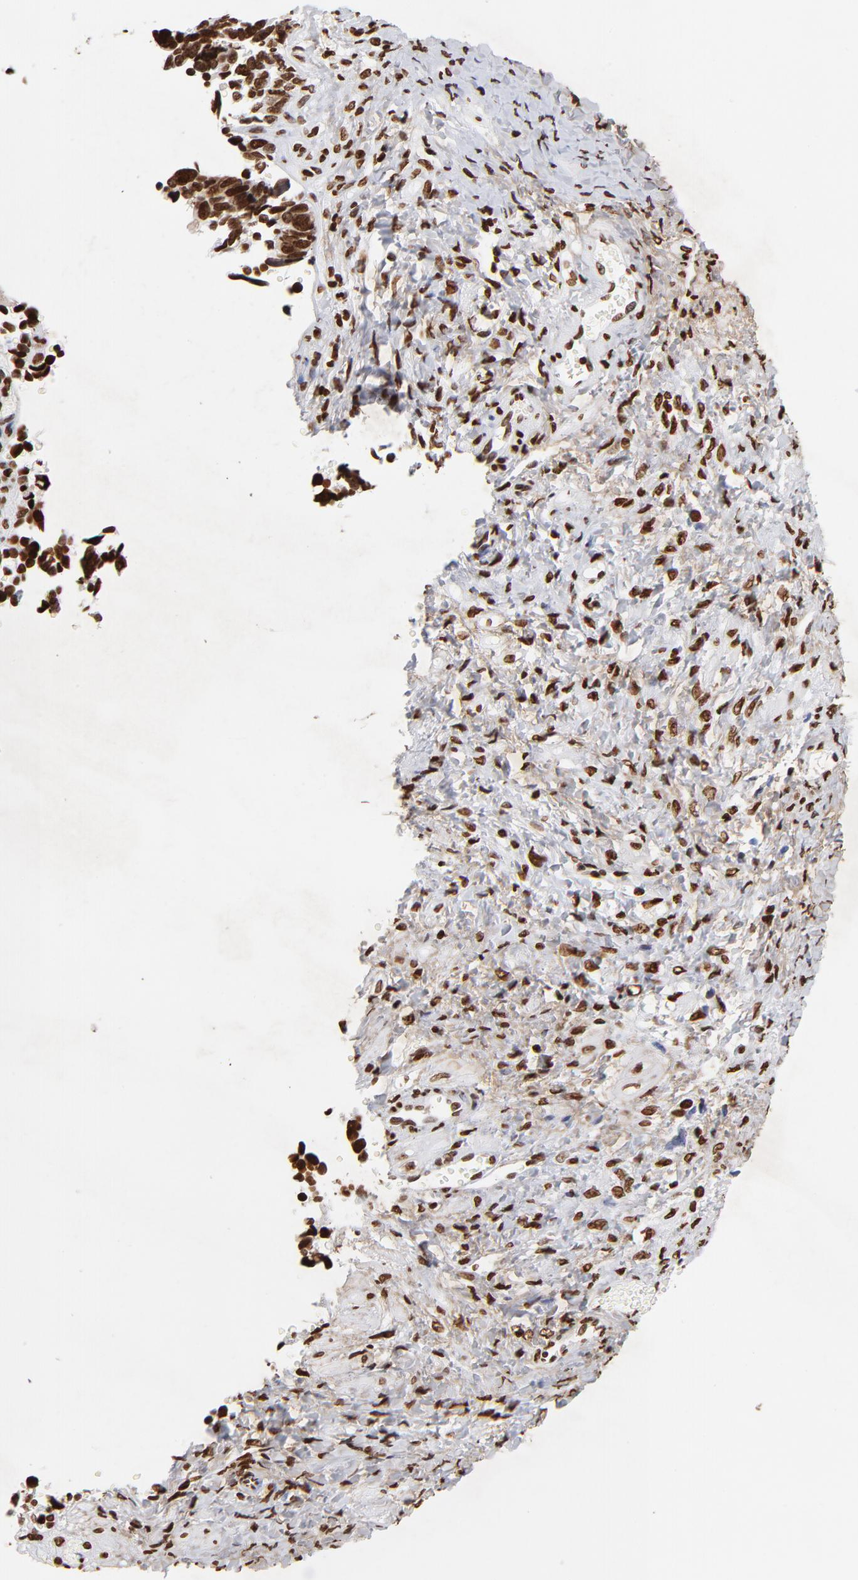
{"staining": {"intensity": "strong", "quantity": ">75%", "location": "nuclear"}, "tissue": "ovarian cancer", "cell_type": "Tumor cells", "image_type": "cancer", "snomed": [{"axis": "morphology", "description": "Cystadenocarcinoma, serous, NOS"}, {"axis": "topography", "description": "Ovary"}], "caption": "IHC image of neoplastic tissue: human serous cystadenocarcinoma (ovarian) stained using immunohistochemistry (IHC) shows high levels of strong protein expression localized specifically in the nuclear of tumor cells, appearing as a nuclear brown color.", "gene": "FBH1", "patient": {"sex": "female", "age": 77}}